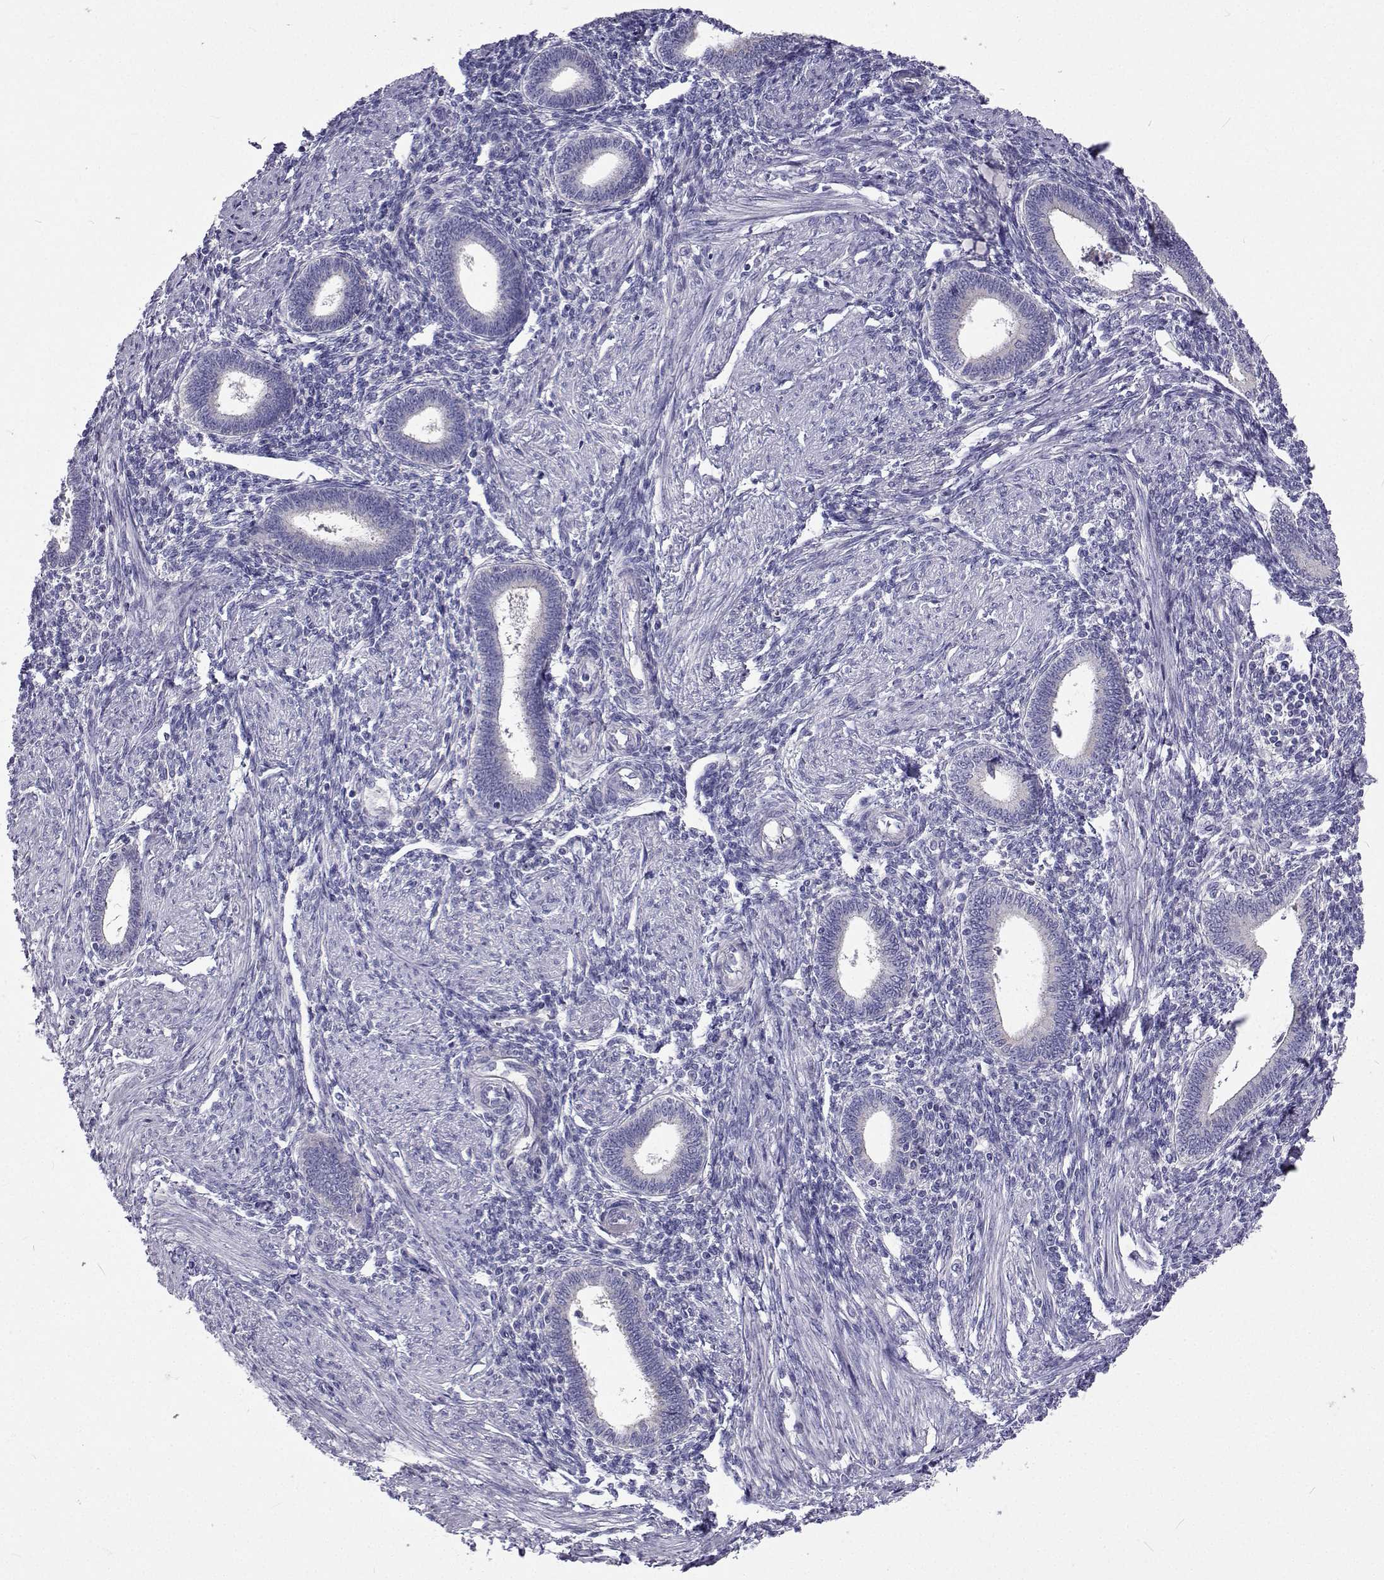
{"staining": {"intensity": "negative", "quantity": "none", "location": "none"}, "tissue": "endometrium", "cell_type": "Cells in endometrial stroma", "image_type": "normal", "snomed": [{"axis": "morphology", "description": "Normal tissue, NOS"}, {"axis": "topography", "description": "Endometrium"}], "caption": "IHC image of normal endometrium: human endometrium stained with DAB shows no significant protein expression in cells in endometrial stroma. The staining is performed using DAB (3,3'-diaminobenzidine) brown chromogen with nuclei counter-stained in using hematoxylin.", "gene": "LHFPL7", "patient": {"sex": "female", "age": 42}}